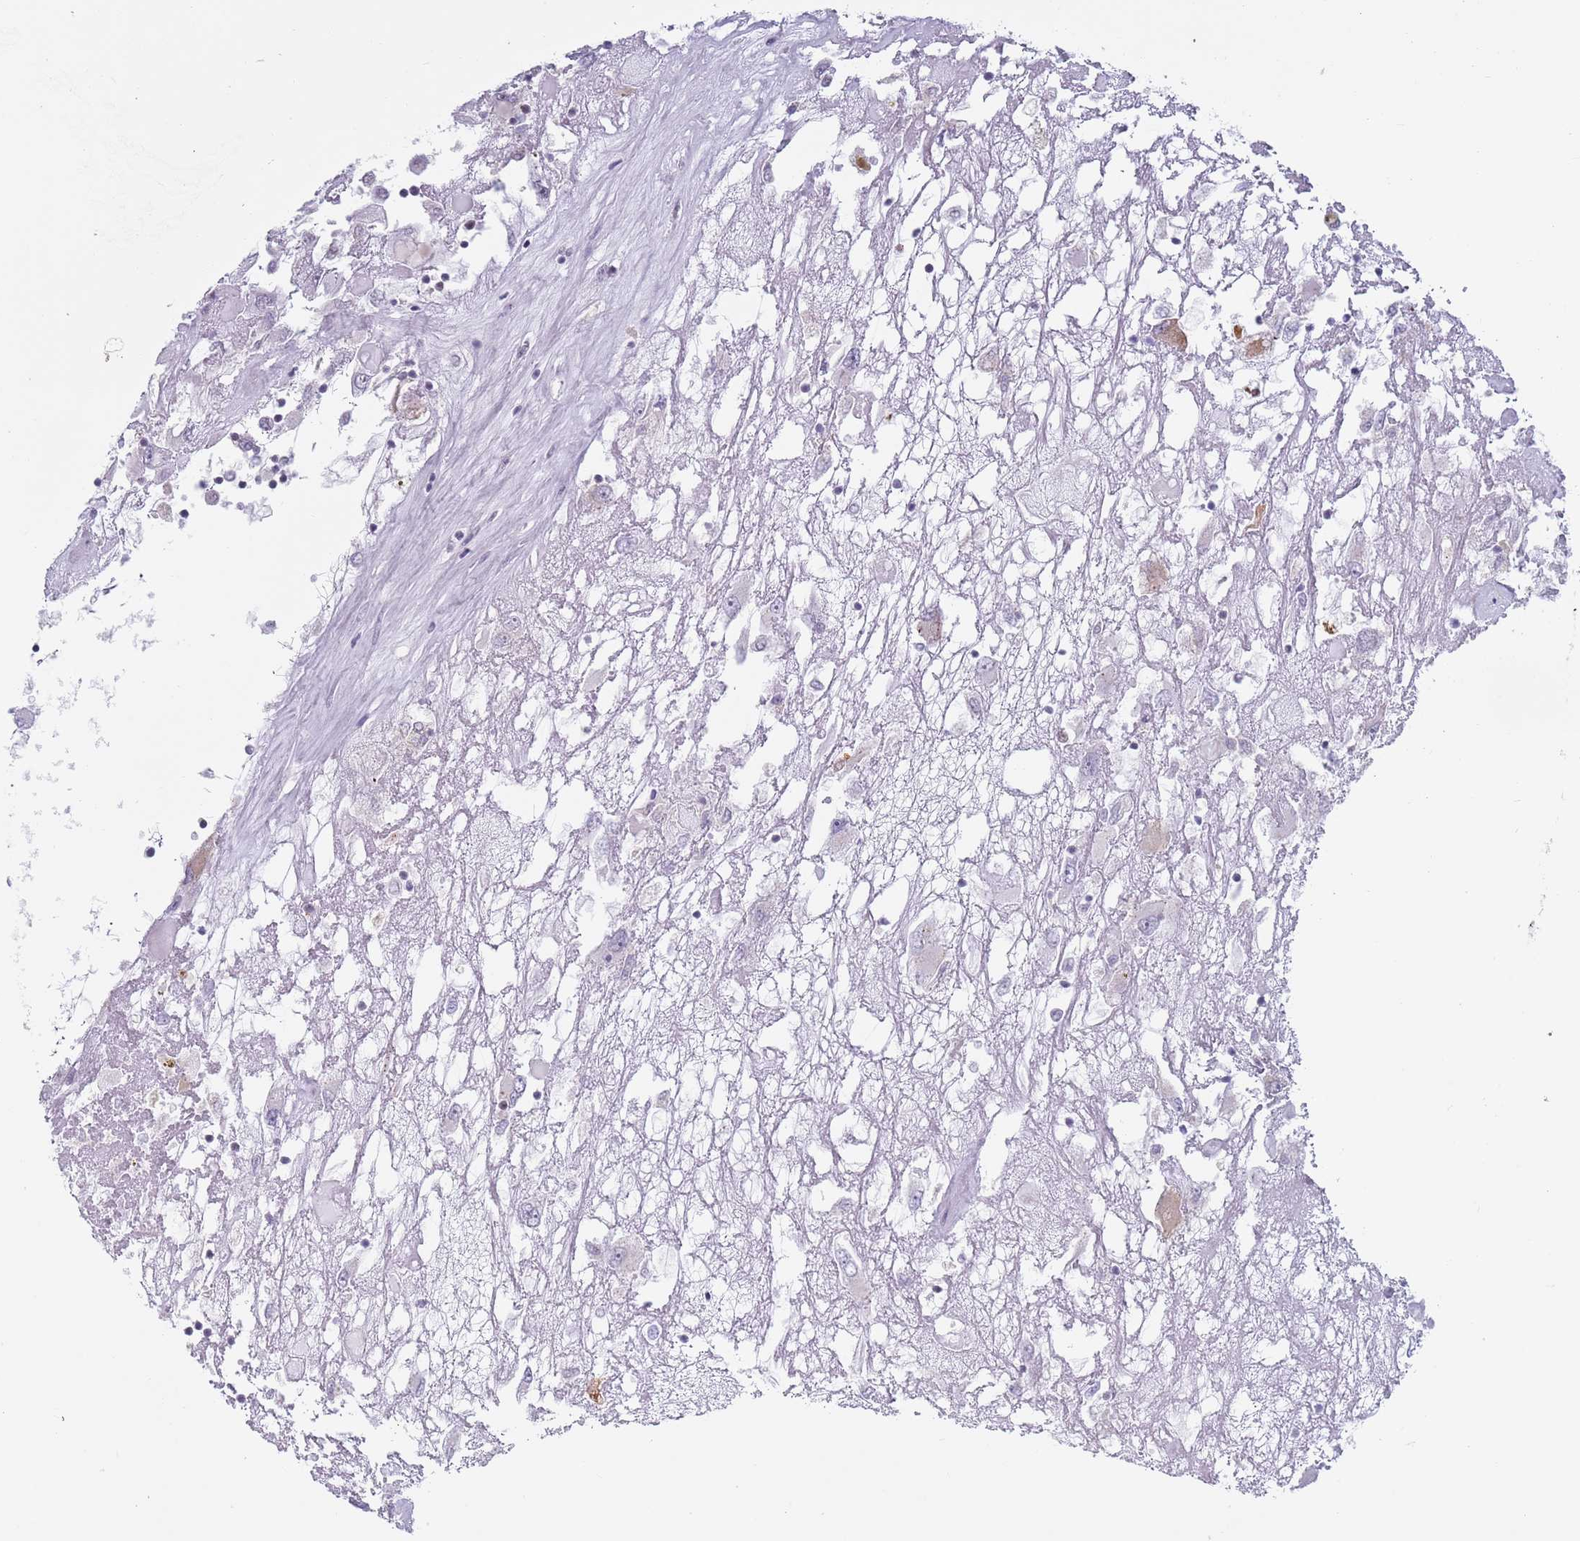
{"staining": {"intensity": "negative", "quantity": "none", "location": "none"}, "tissue": "renal cancer", "cell_type": "Tumor cells", "image_type": "cancer", "snomed": [{"axis": "morphology", "description": "Adenocarcinoma, NOS"}, {"axis": "topography", "description": "Kidney"}], "caption": "Immunohistochemical staining of human adenocarcinoma (renal) exhibits no significant expression in tumor cells. (DAB (3,3'-diaminobenzidine) immunohistochemistry (IHC) visualized using brightfield microscopy, high magnification).", "gene": "ZKSCAN2", "patient": {"sex": "female", "age": 52}}